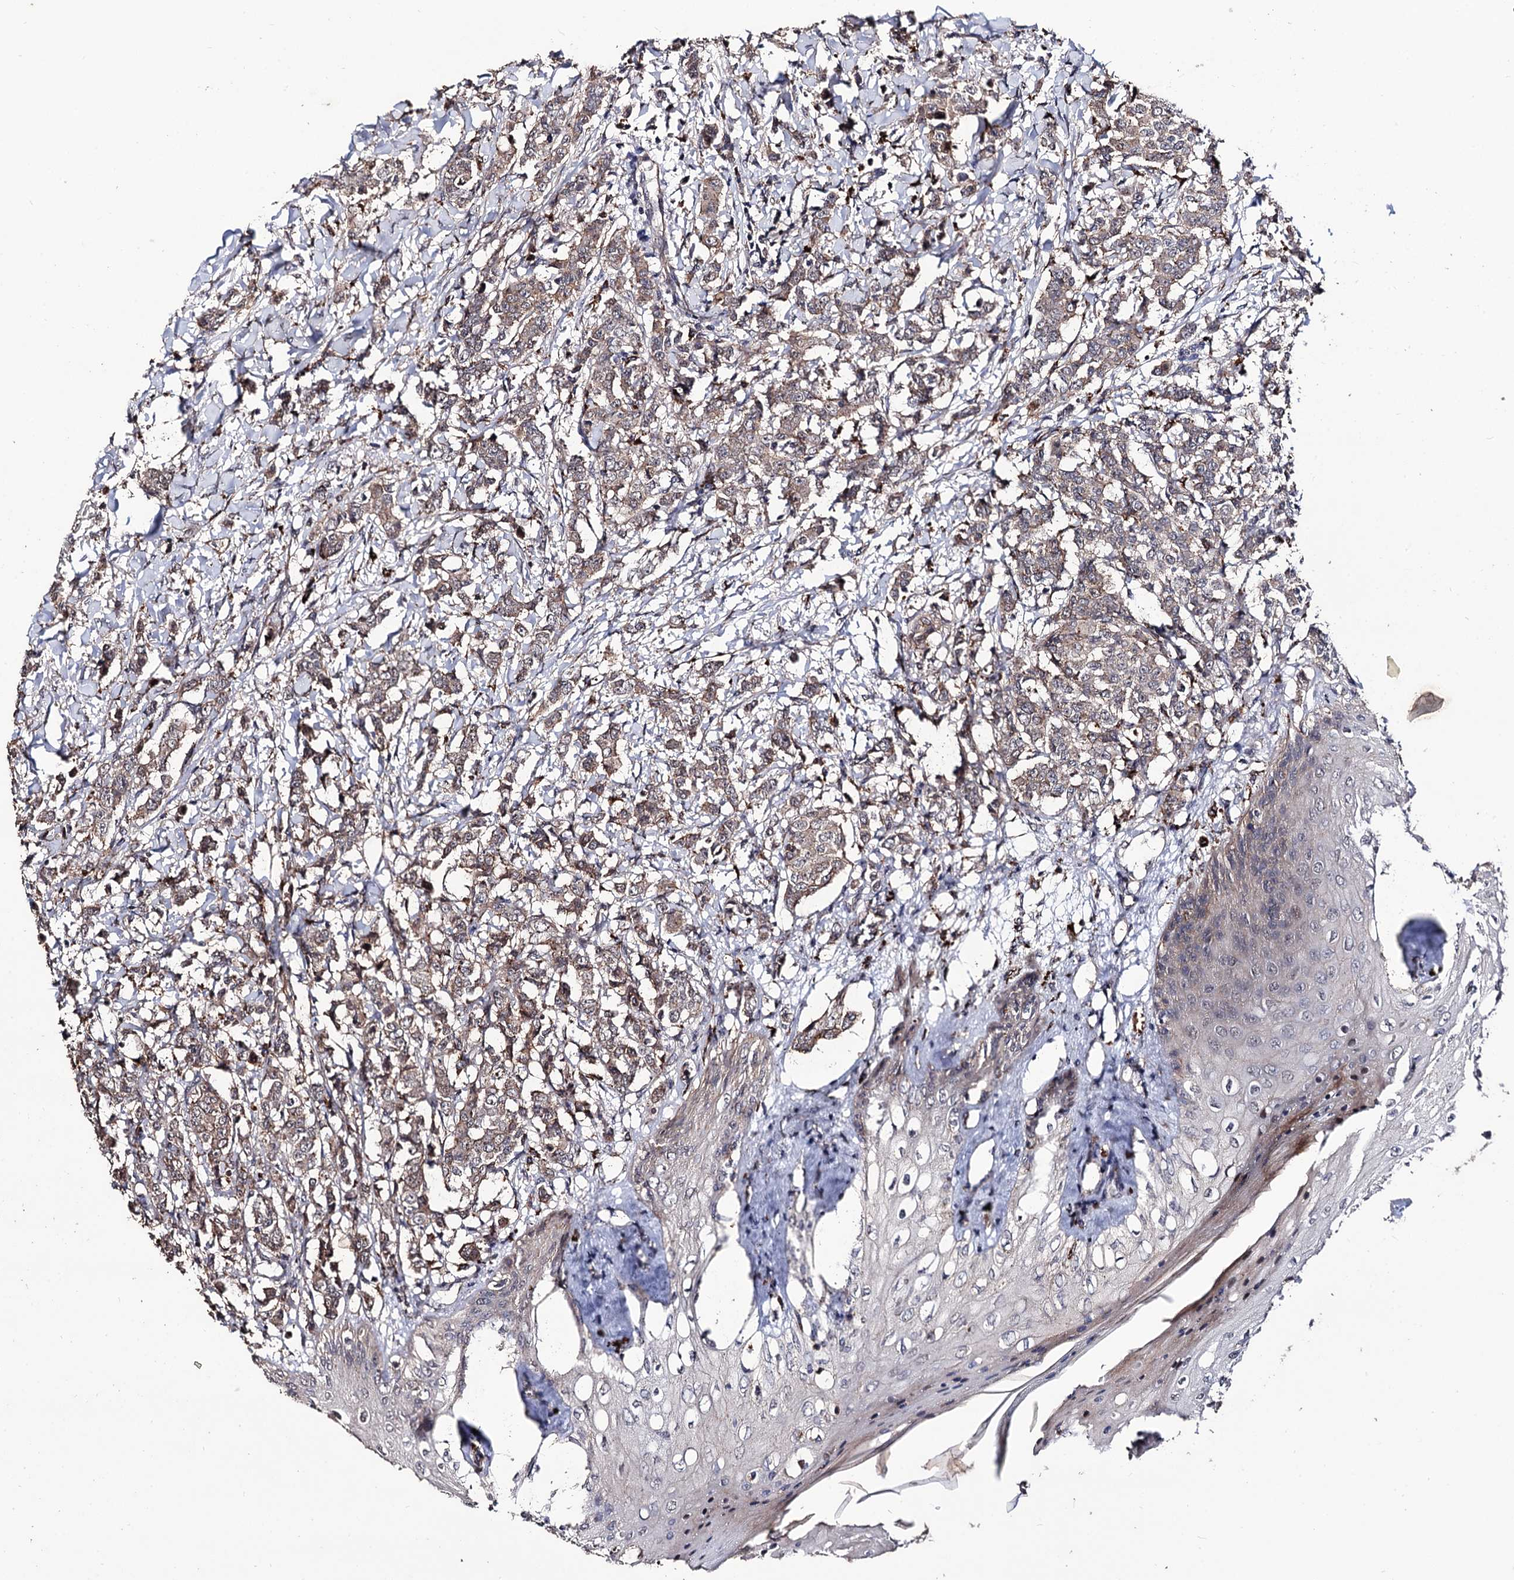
{"staining": {"intensity": "weak", "quantity": ">75%", "location": "cytoplasmic/membranous"}, "tissue": "breast cancer", "cell_type": "Tumor cells", "image_type": "cancer", "snomed": [{"axis": "morphology", "description": "Duct carcinoma"}, {"axis": "topography", "description": "Breast"}], "caption": "Immunohistochemistry staining of breast infiltrating ductal carcinoma, which reveals low levels of weak cytoplasmic/membranous positivity in about >75% of tumor cells indicating weak cytoplasmic/membranous protein expression. The staining was performed using DAB (brown) for protein detection and nuclei were counterstained in hematoxylin (blue).", "gene": "MICAL2", "patient": {"sex": "female", "age": 40}}